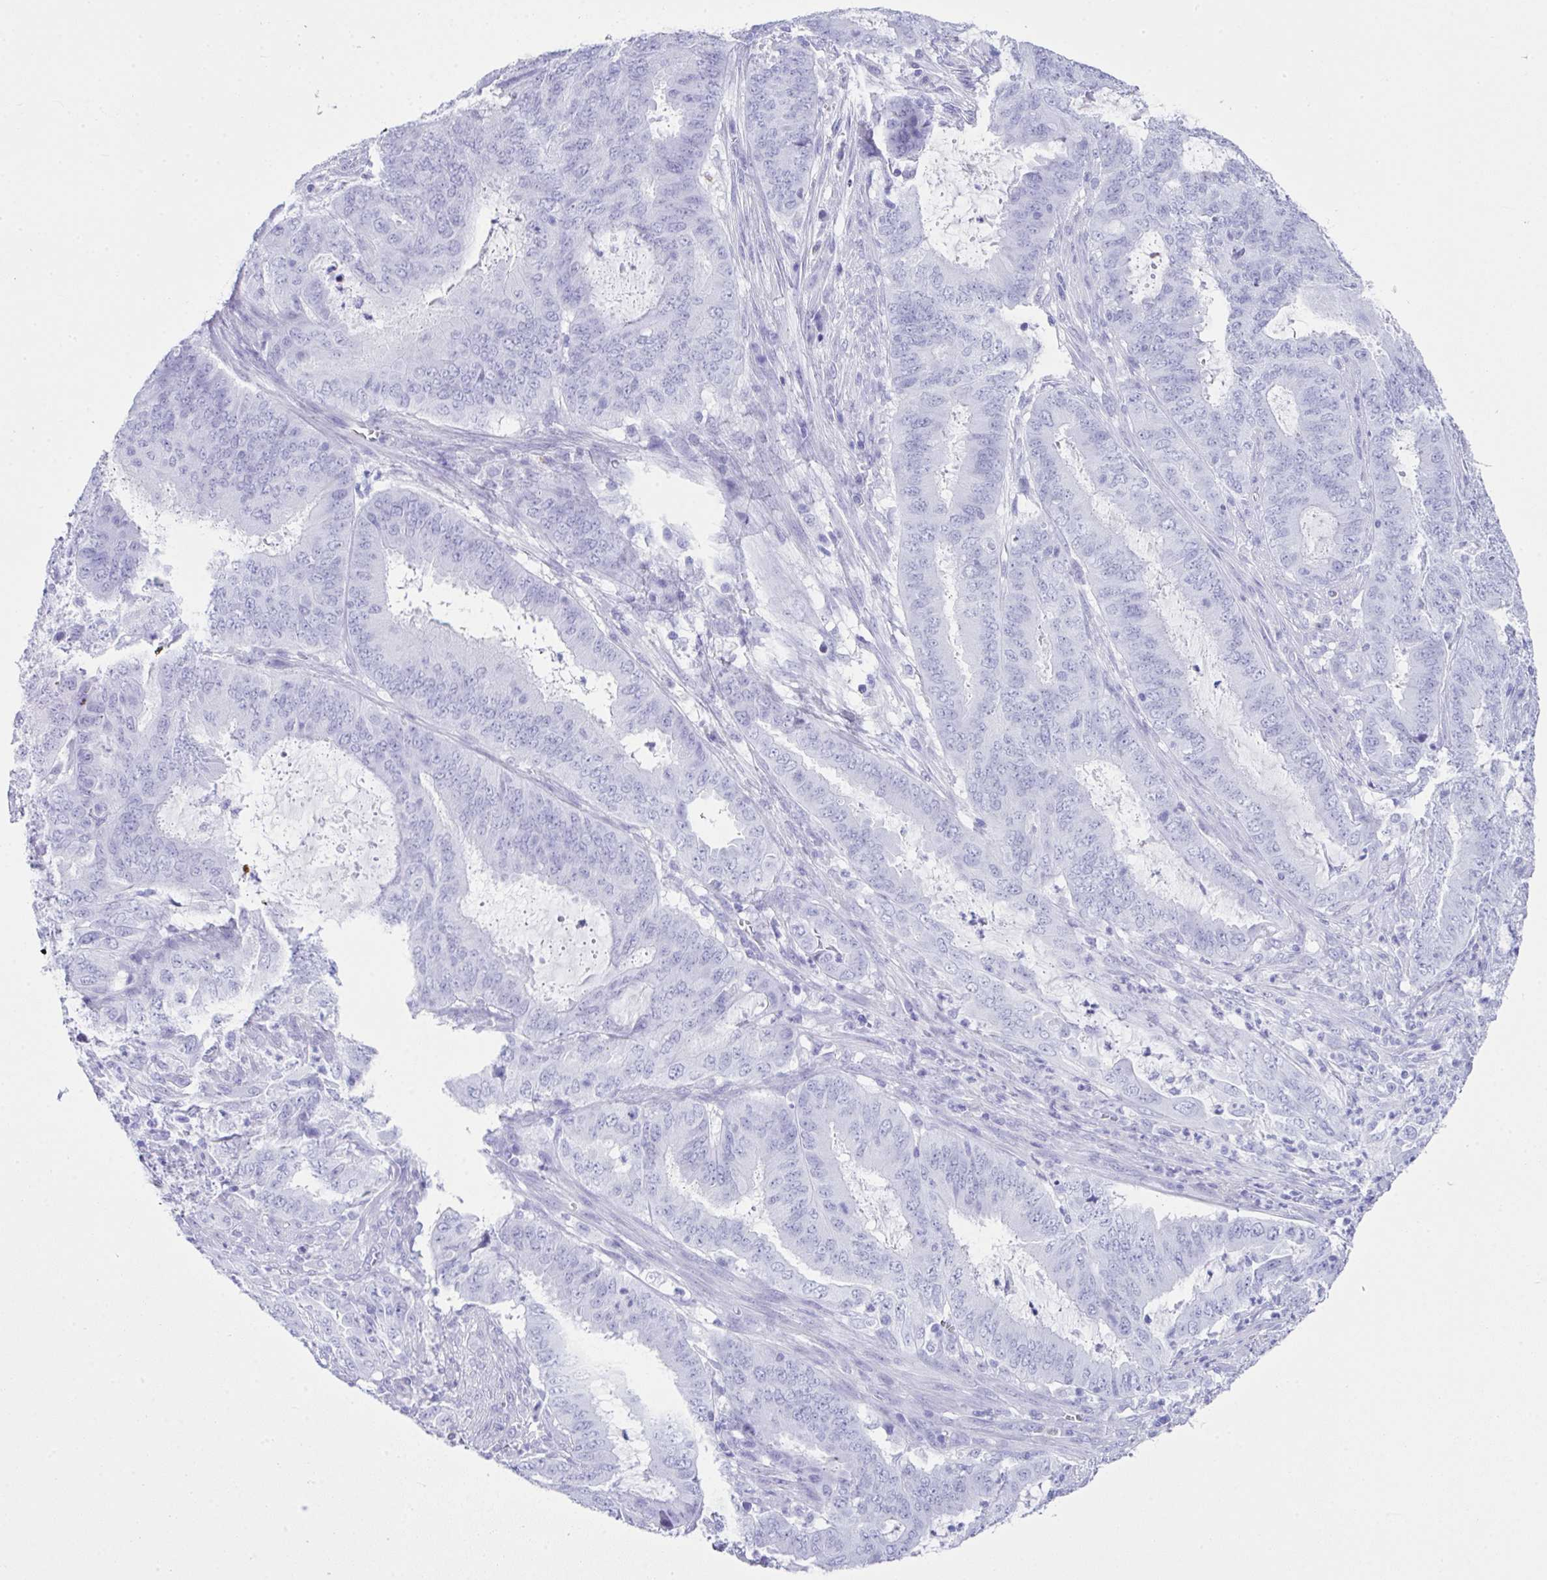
{"staining": {"intensity": "negative", "quantity": "none", "location": "none"}, "tissue": "endometrial cancer", "cell_type": "Tumor cells", "image_type": "cancer", "snomed": [{"axis": "morphology", "description": "Adenocarcinoma, NOS"}, {"axis": "topography", "description": "Endometrium"}], "caption": "Immunohistochemical staining of endometrial cancer (adenocarcinoma) demonstrates no significant staining in tumor cells.", "gene": "LGALS4", "patient": {"sex": "female", "age": 51}}